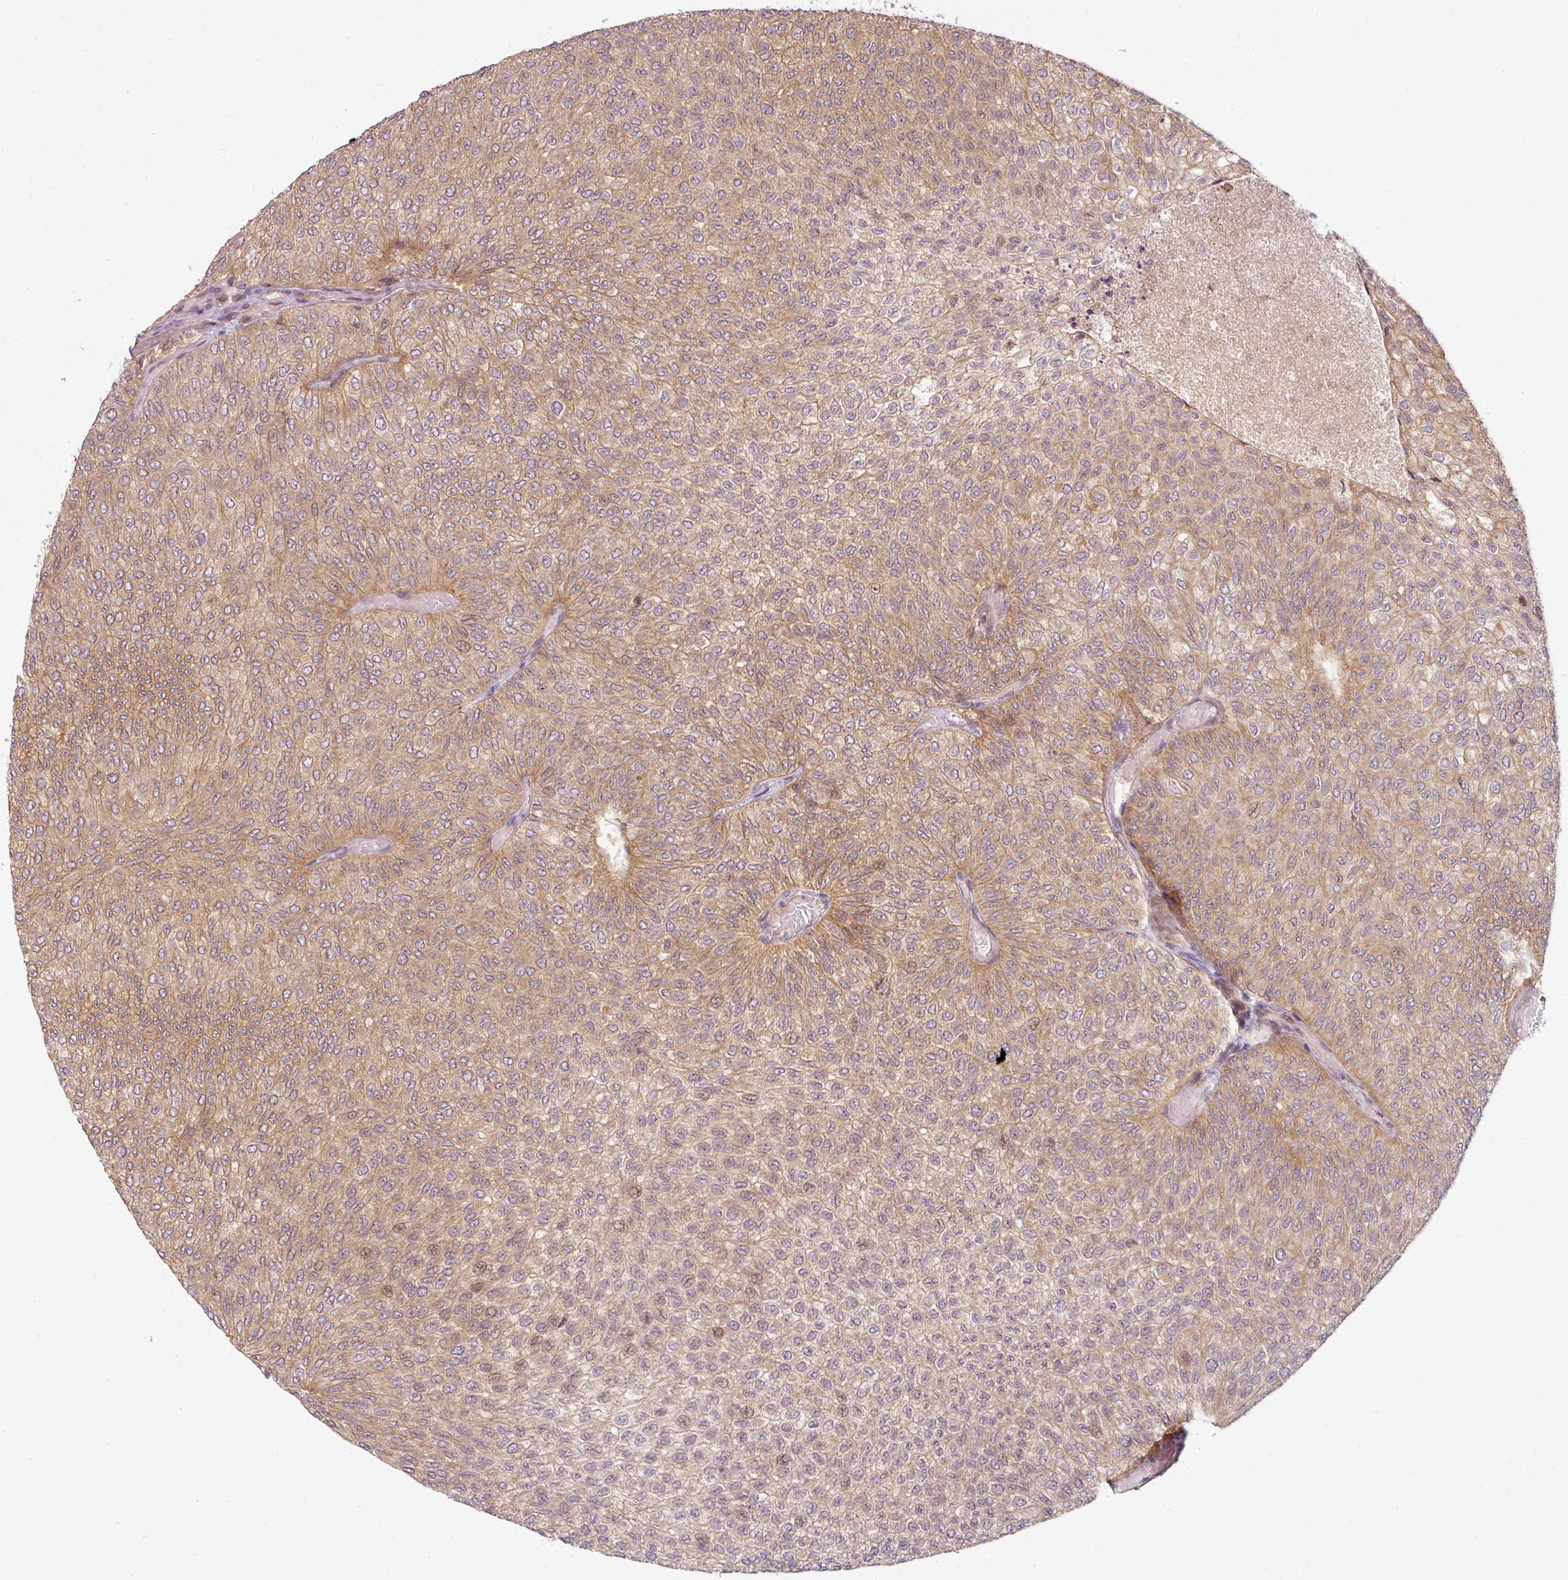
{"staining": {"intensity": "moderate", "quantity": ">75%", "location": "cytoplasmic/membranous,nuclear"}, "tissue": "urothelial cancer", "cell_type": "Tumor cells", "image_type": "cancer", "snomed": [{"axis": "morphology", "description": "Urothelial carcinoma, Low grade"}, {"axis": "topography", "description": "Urinary bladder"}], "caption": "An image of urothelial cancer stained for a protein shows moderate cytoplasmic/membranous and nuclear brown staining in tumor cells. (Stains: DAB (3,3'-diaminobenzidine) in brown, nuclei in blue, Microscopy: brightfield microscopy at high magnification).", "gene": "RNF31", "patient": {"sex": "male", "age": 78}}